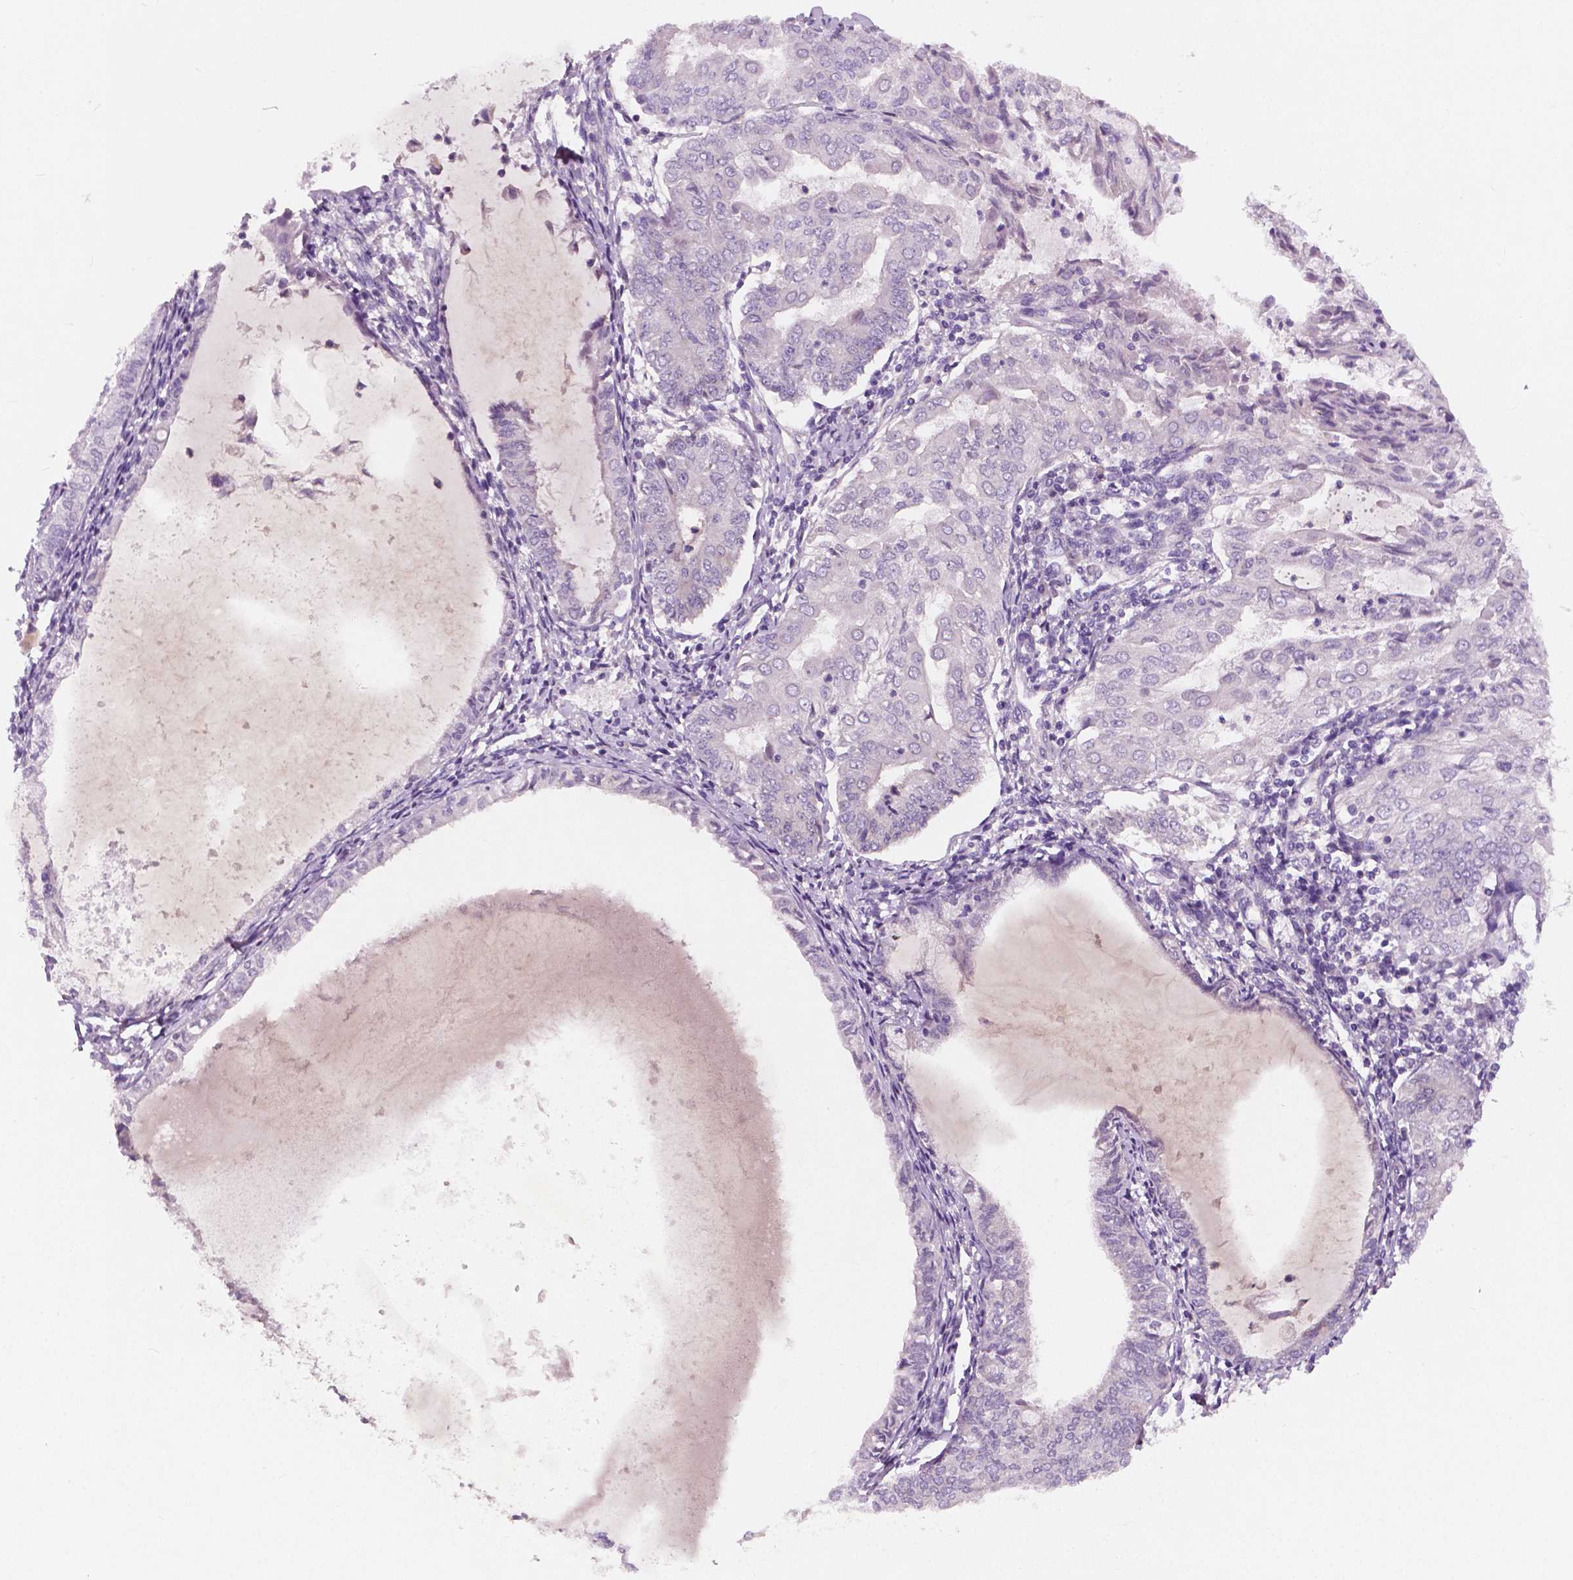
{"staining": {"intensity": "negative", "quantity": "none", "location": "none"}, "tissue": "endometrial cancer", "cell_type": "Tumor cells", "image_type": "cancer", "snomed": [{"axis": "morphology", "description": "Adenocarcinoma, NOS"}, {"axis": "topography", "description": "Endometrium"}], "caption": "High magnification brightfield microscopy of adenocarcinoma (endometrial) stained with DAB (3,3'-diaminobenzidine) (brown) and counterstained with hematoxylin (blue): tumor cells show no significant positivity.", "gene": "LSM14B", "patient": {"sex": "female", "age": 68}}